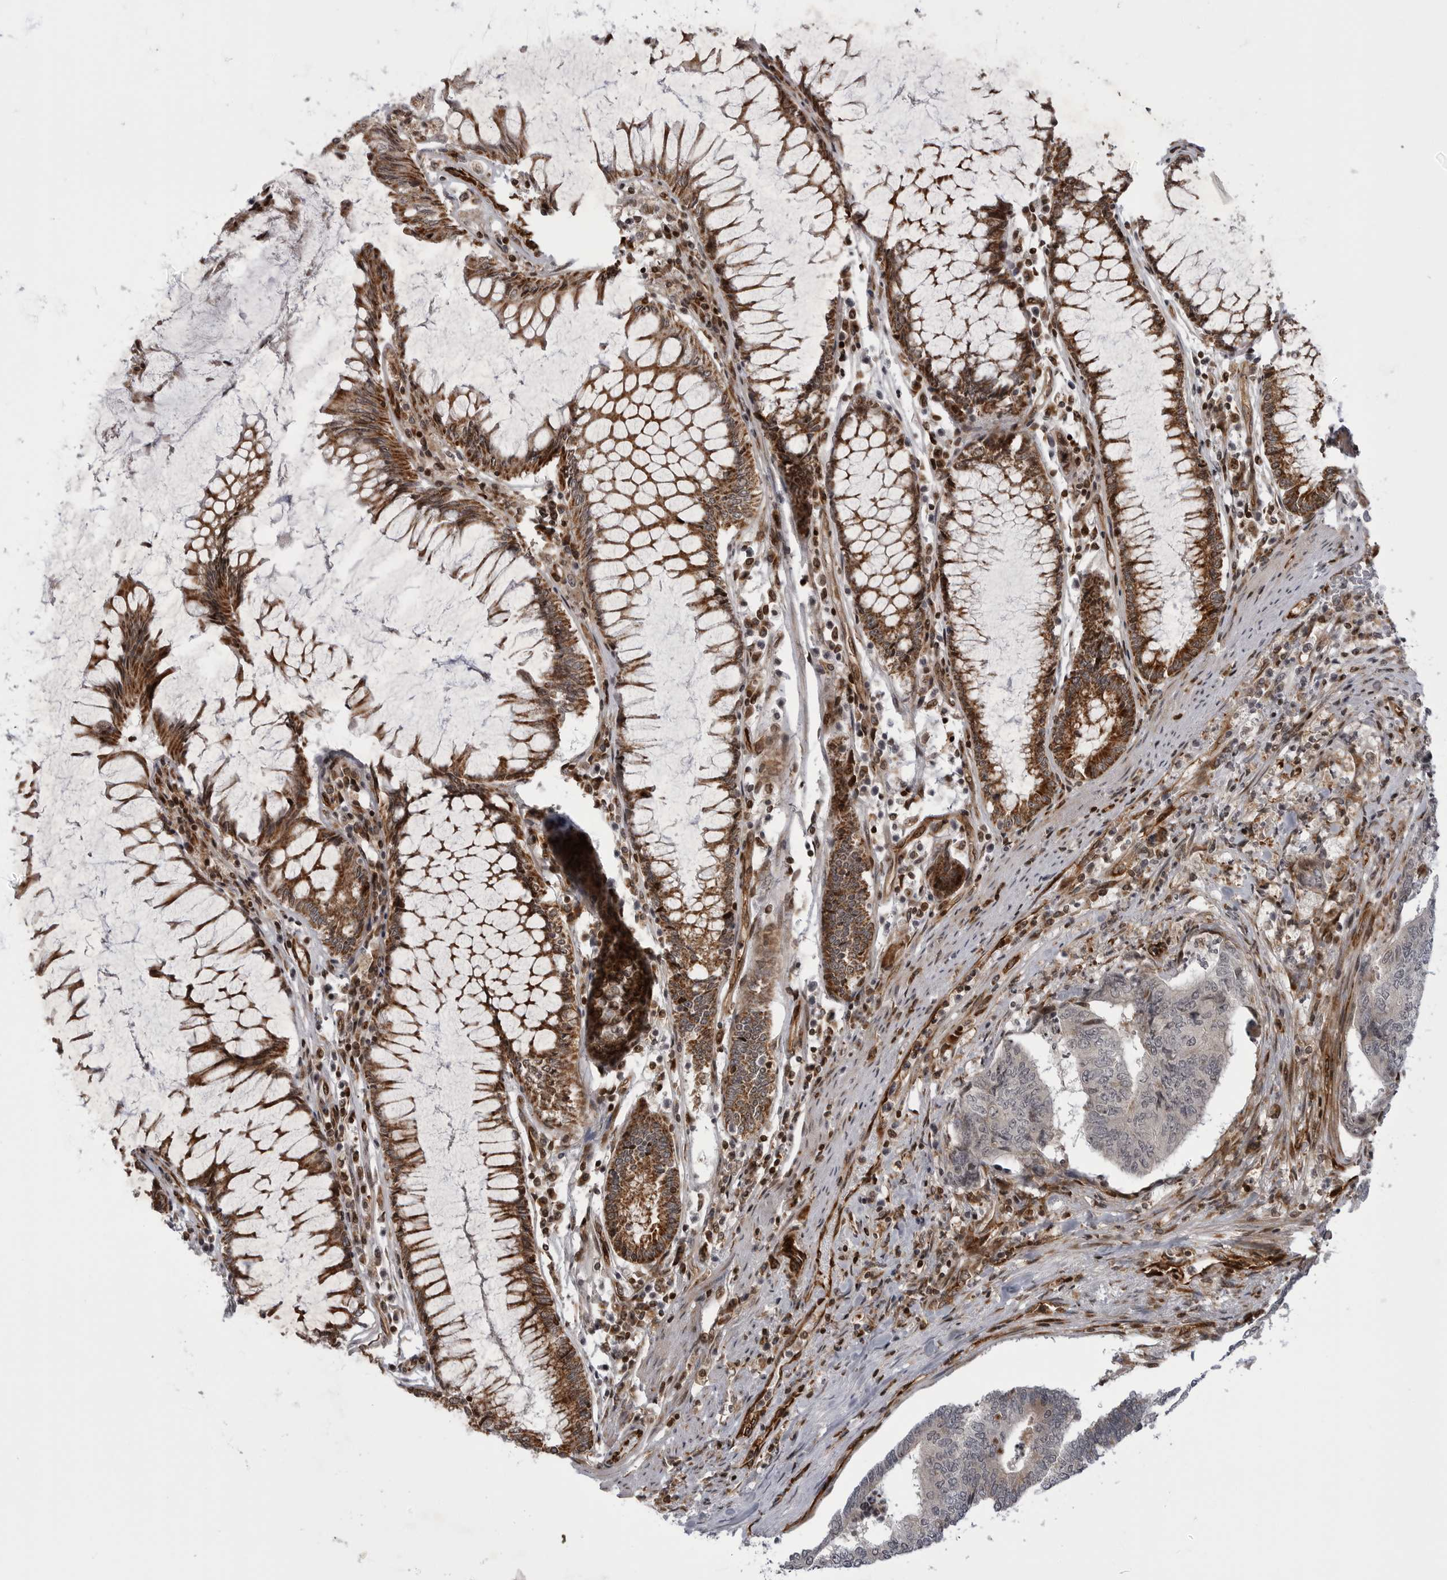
{"staining": {"intensity": "moderate", "quantity": "25%-75%", "location": "cytoplasmic/membranous"}, "tissue": "colorectal cancer", "cell_type": "Tumor cells", "image_type": "cancer", "snomed": [{"axis": "morphology", "description": "Adenocarcinoma, NOS"}, {"axis": "topography", "description": "Colon"}], "caption": "Immunohistochemical staining of human colorectal cancer (adenocarcinoma) shows medium levels of moderate cytoplasmic/membranous expression in approximately 25%-75% of tumor cells. The protein is shown in brown color, while the nuclei are stained blue.", "gene": "ABL1", "patient": {"sex": "female", "age": 67}}